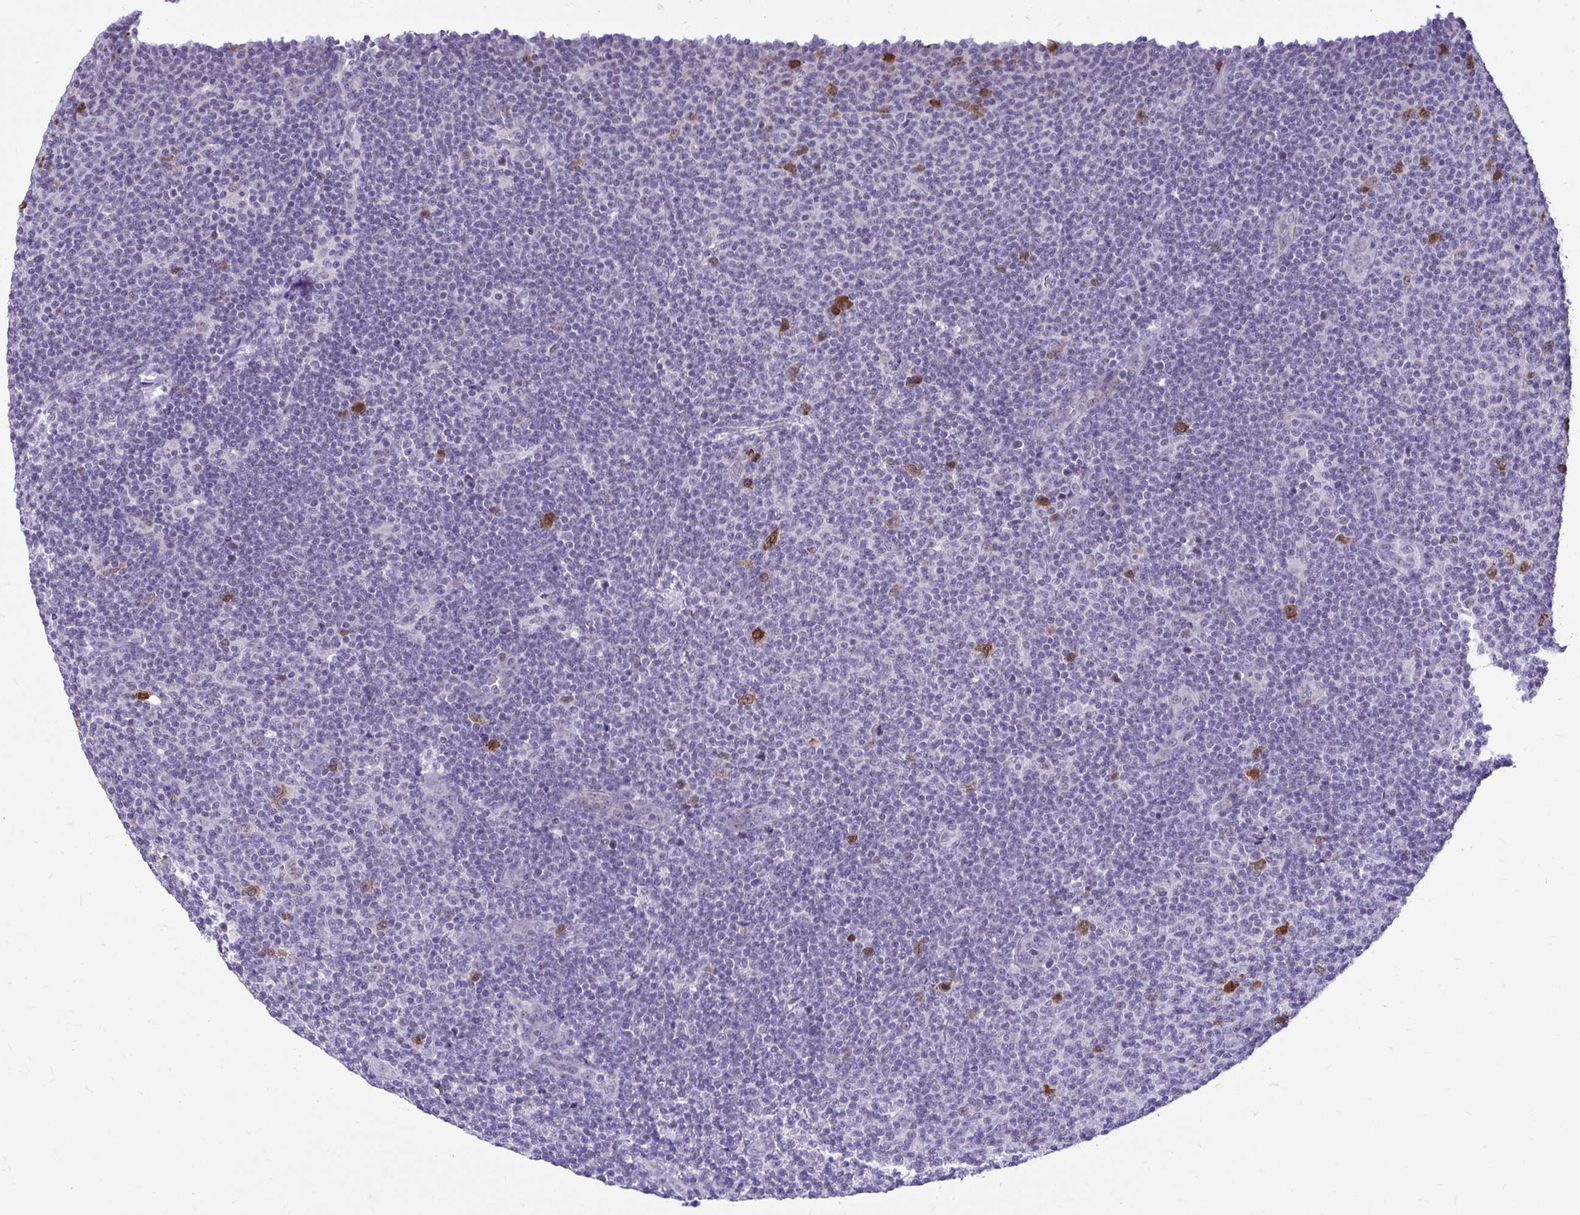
{"staining": {"intensity": "strong", "quantity": "<25%", "location": "cytoplasmic/membranous,nuclear"}, "tissue": "lymphoma", "cell_type": "Tumor cells", "image_type": "cancer", "snomed": [{"axis": "morphology", "description": "Malignant lymphoma, non-Hodgkin's type, Low grade"}, {"axis": "topography", "description": "Lymph node"}], "caption": "The micrograph reveals a brown stain indicating the presence of a protein in the cytoplasmic/membranous and nuclear of tumor cells in lymphoma. (Stains: DAB (3,3'-diaminobenzidine) in brown, nuclei in blue, Microscopy: brightfield microscopy at high magnification).", "gene": "CDC20", "patient": {"sex": "male", "age": 66}}